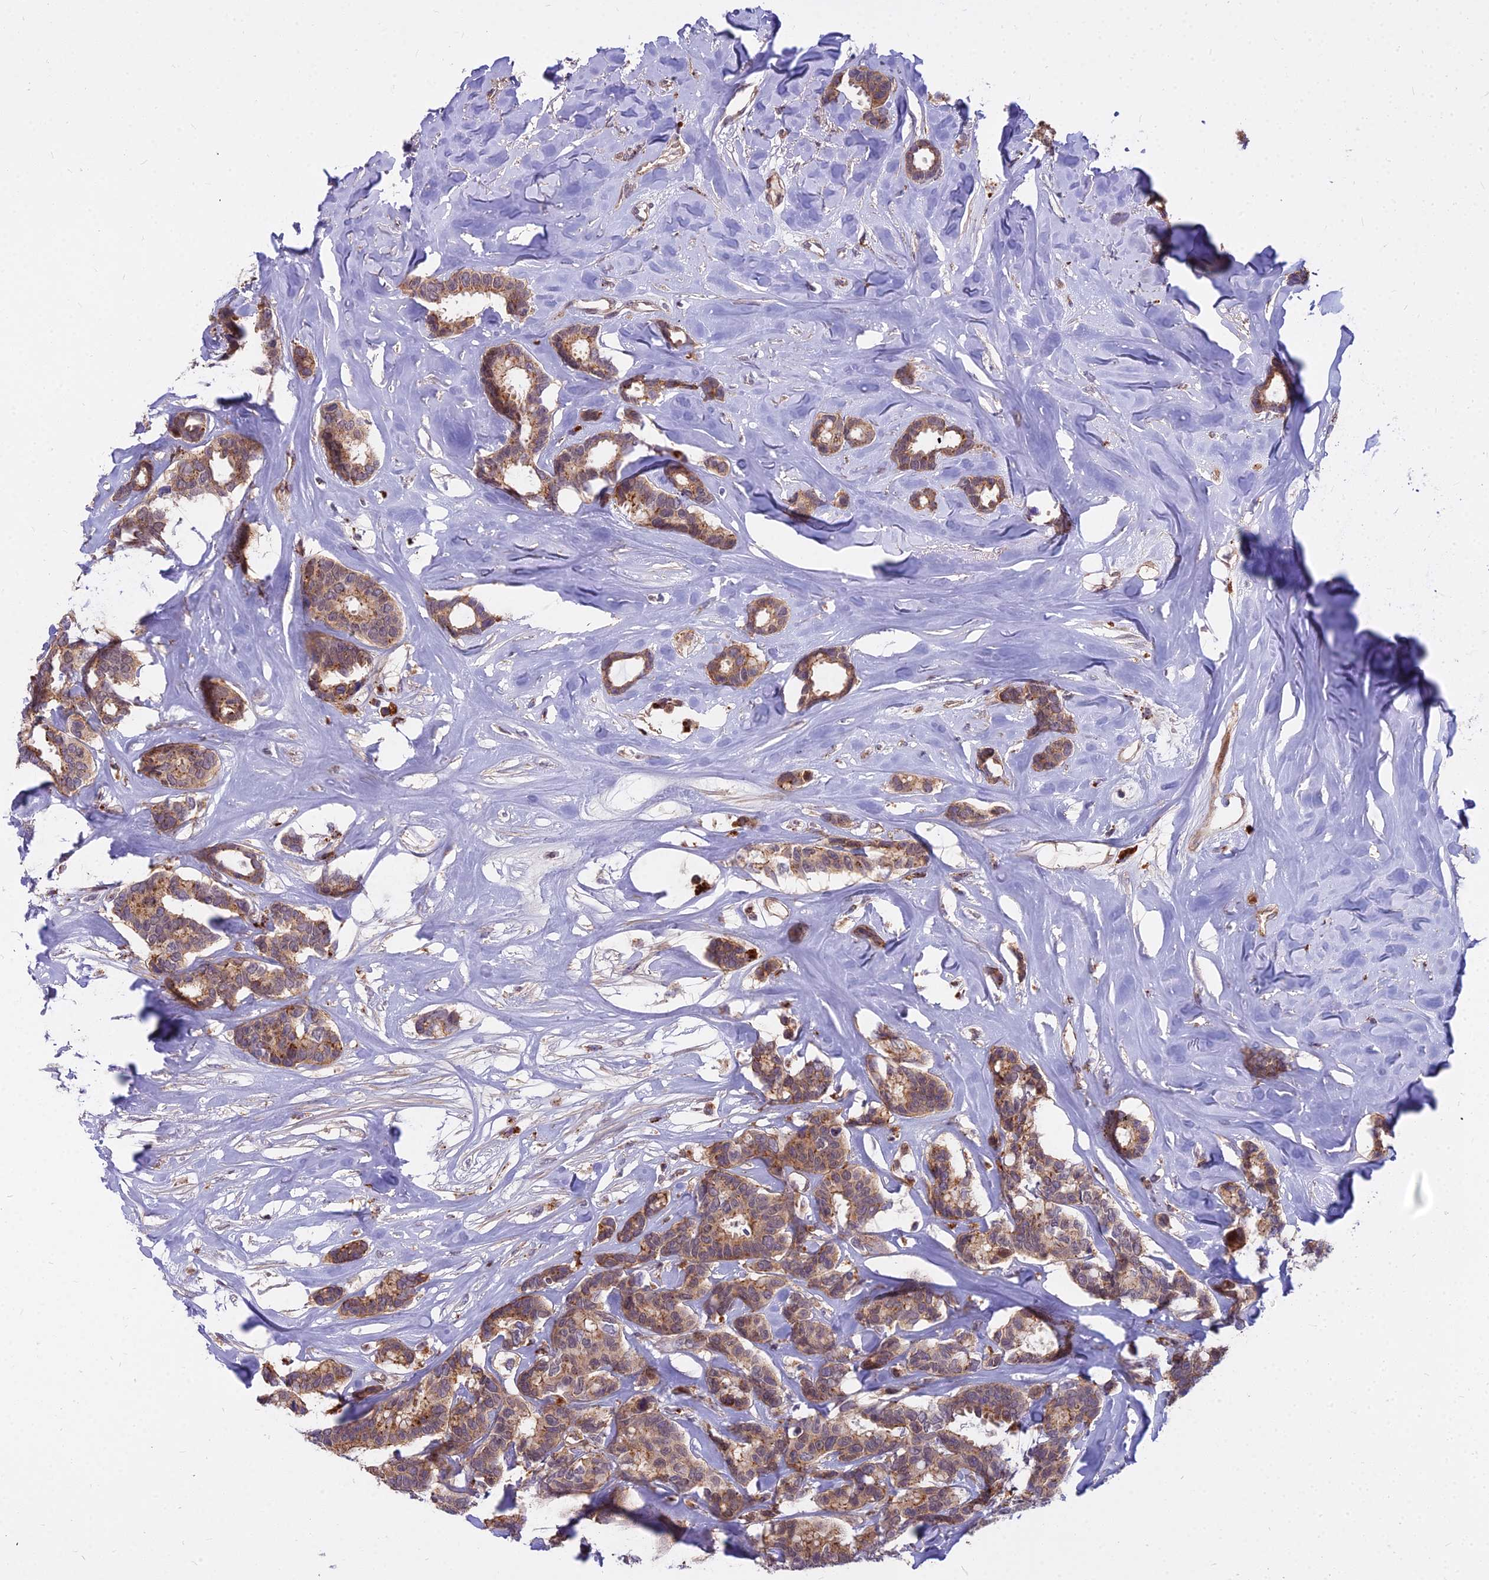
{"staining": {"intensity": "moderate", "quantity": ">75%", "location": "cytoplasmic/membranous"}, "tissue": "breast cancer", "cell_type": "Tumor cells", "image_type": "cancer", "snomed": [{"axis": "morphology", "description": "Duct carcinoma"}, {"axis": "topography", "description": "Breast"}], "caption": "Brown immunohistochemical staining in human breast infiltrating ductal carcinoma shows moderate cytoplasmic/membranous positivity in about >75% of tumor cells.", "gene": "GLYATL3", "patient": {"sex": "female", "age": 87}}